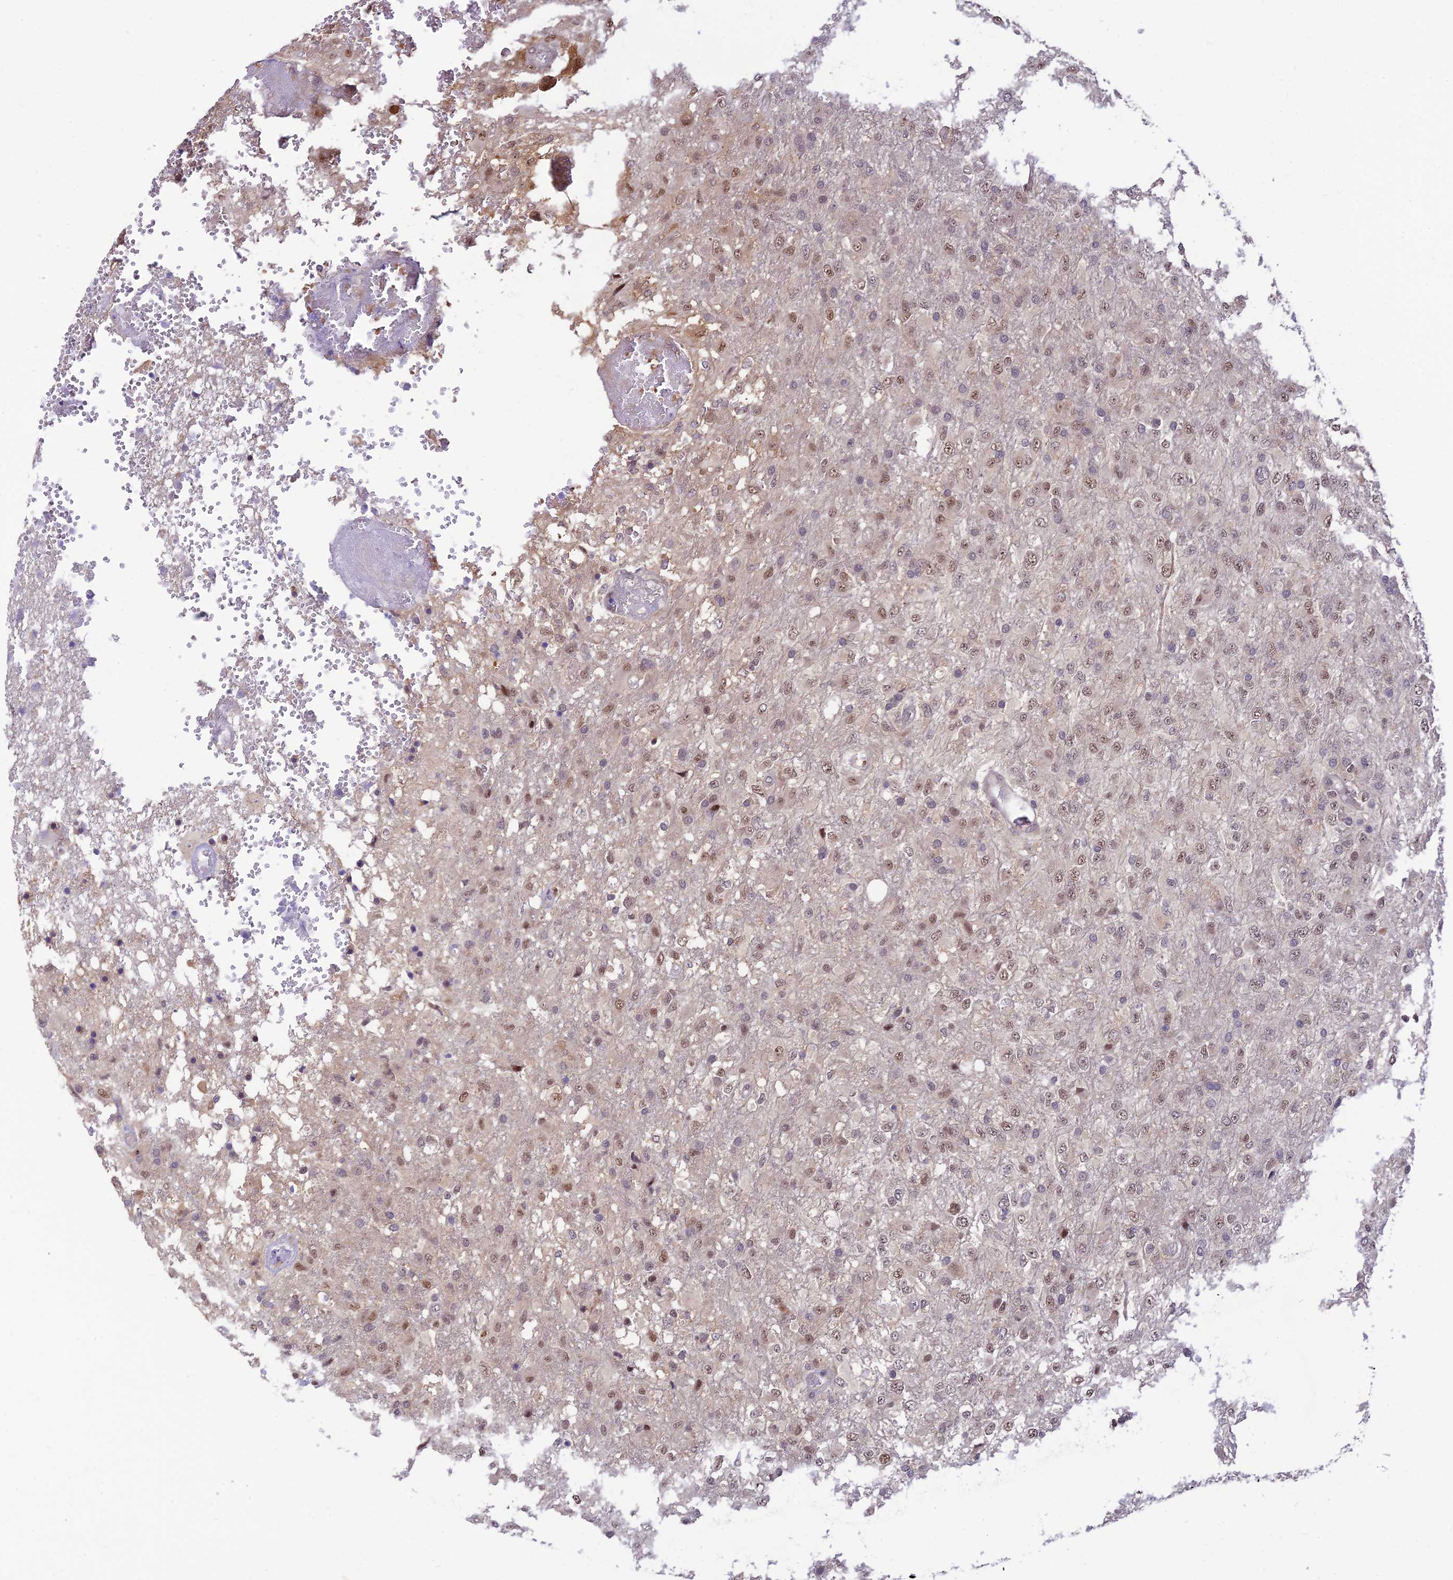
{"staining": {"intensity": "weak", "quantity": "25%-75%", "location": "nuclear"}, "tissue": "glioma", "cell_type": "Tumor cells", "image_type": "cancer", "snomed": [{"axis": "morphology", "description": "Glioma, malignant, High grade"}, {"axis": "topography", "description": "Brain"}], "caption": "Human glioma stained for a protein (brown) exhibits weak nuclear positive staining in about 25%-75% of tumor cells.", "gene": "ASPDH", "patient": {"sex": "female", "age": 74}}